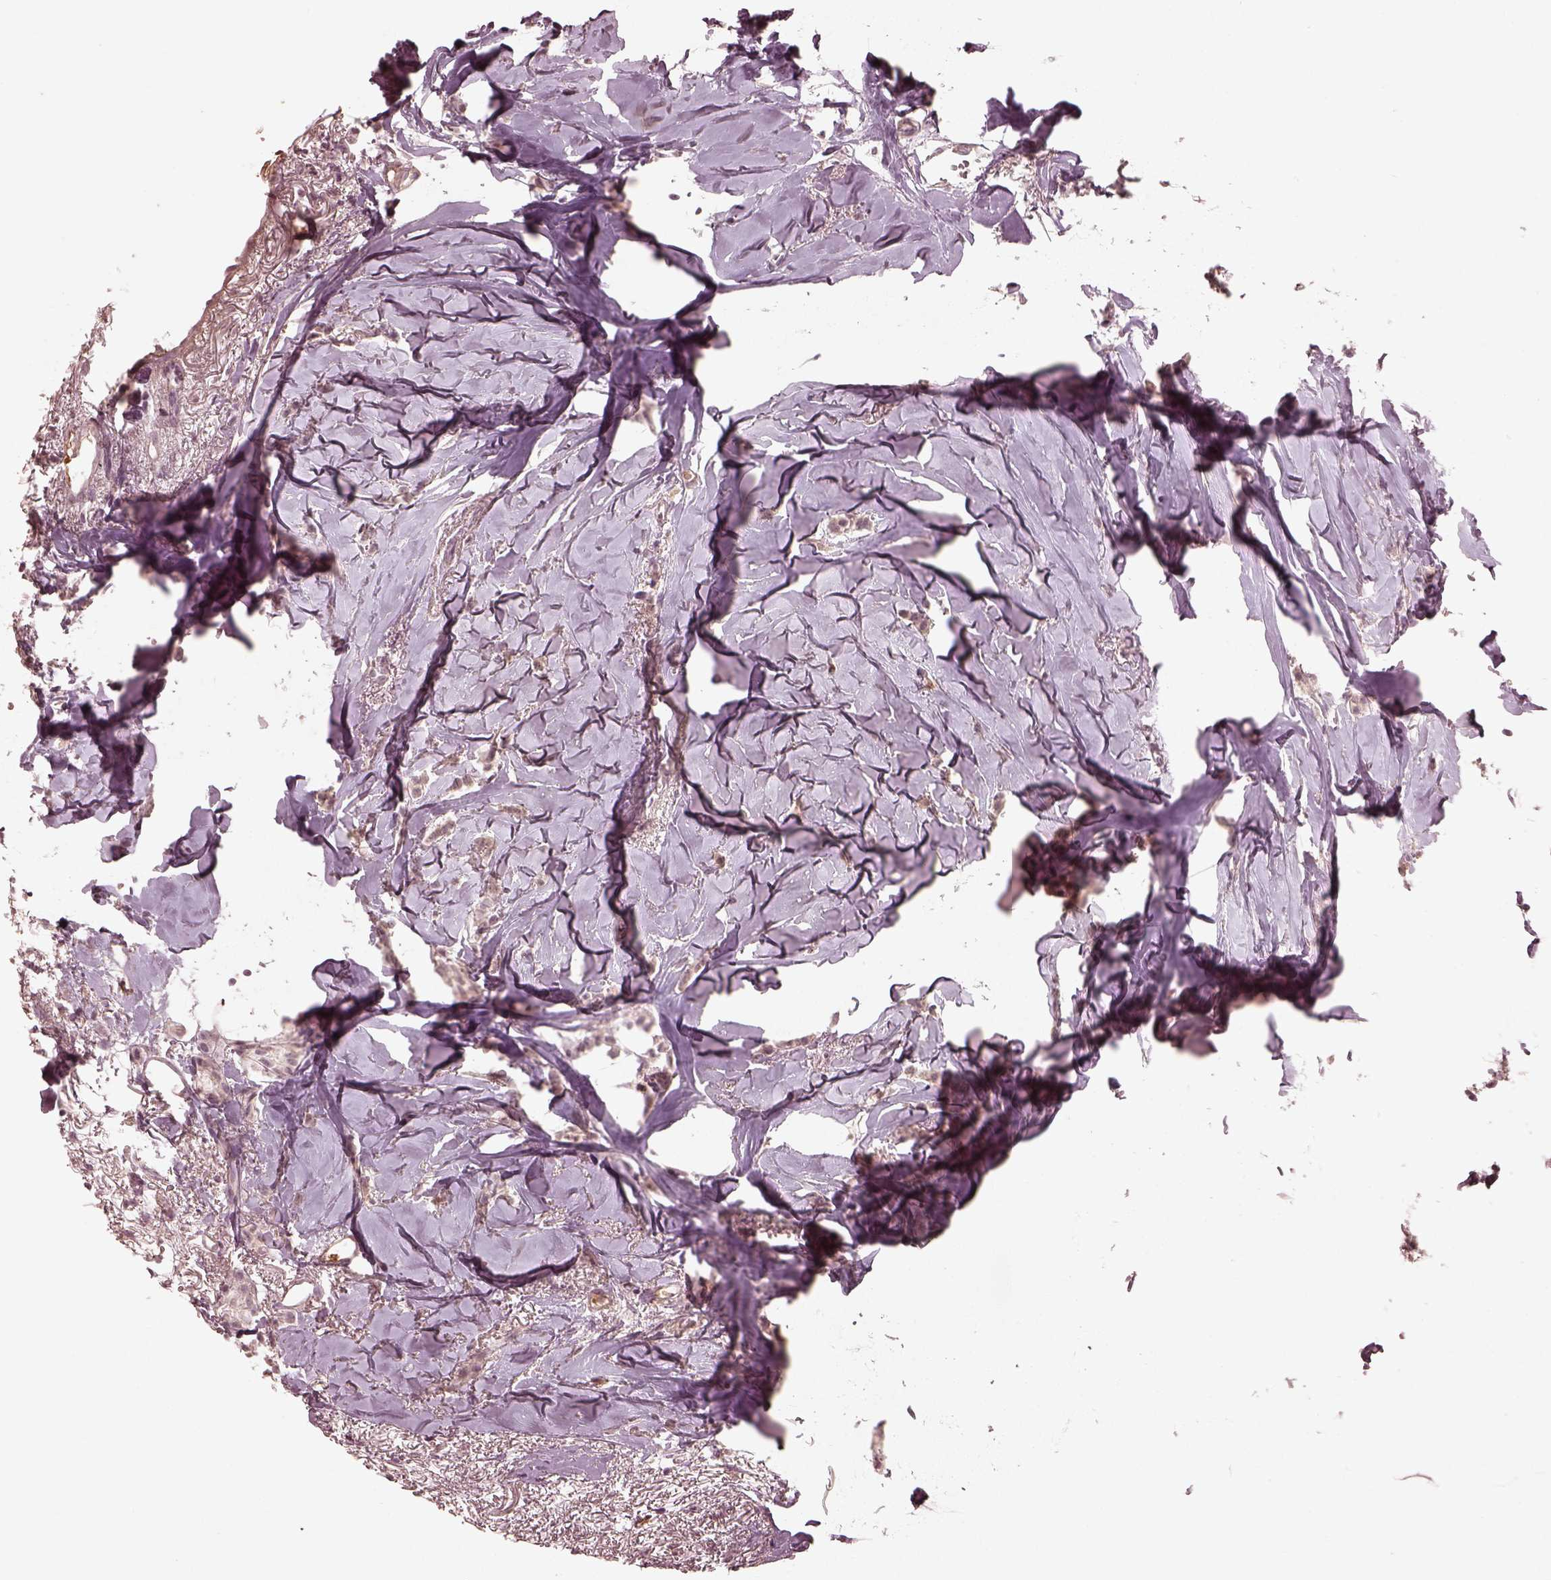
{"staining": {"intensity": "negative", "quantity": "none", "location": "none"}, "tissue": "breast cancer", "cell_type": "Tumor cells", "image_type": "cancer", "snomed": [{"axis": "morphology", "description": "Duct carcinoma"}, {"axis": "topography", "description": "Breast"}], "caption": "Immunohistochemistry photomicrograph of neoplastic tissue: human breast cancer stained with DAB (3,3'-diaminobenzidine) demonstrates no significant protein staining in tumor cells.", "gene": "CALR3", "patient": {"sex": "female", "age": 85}}